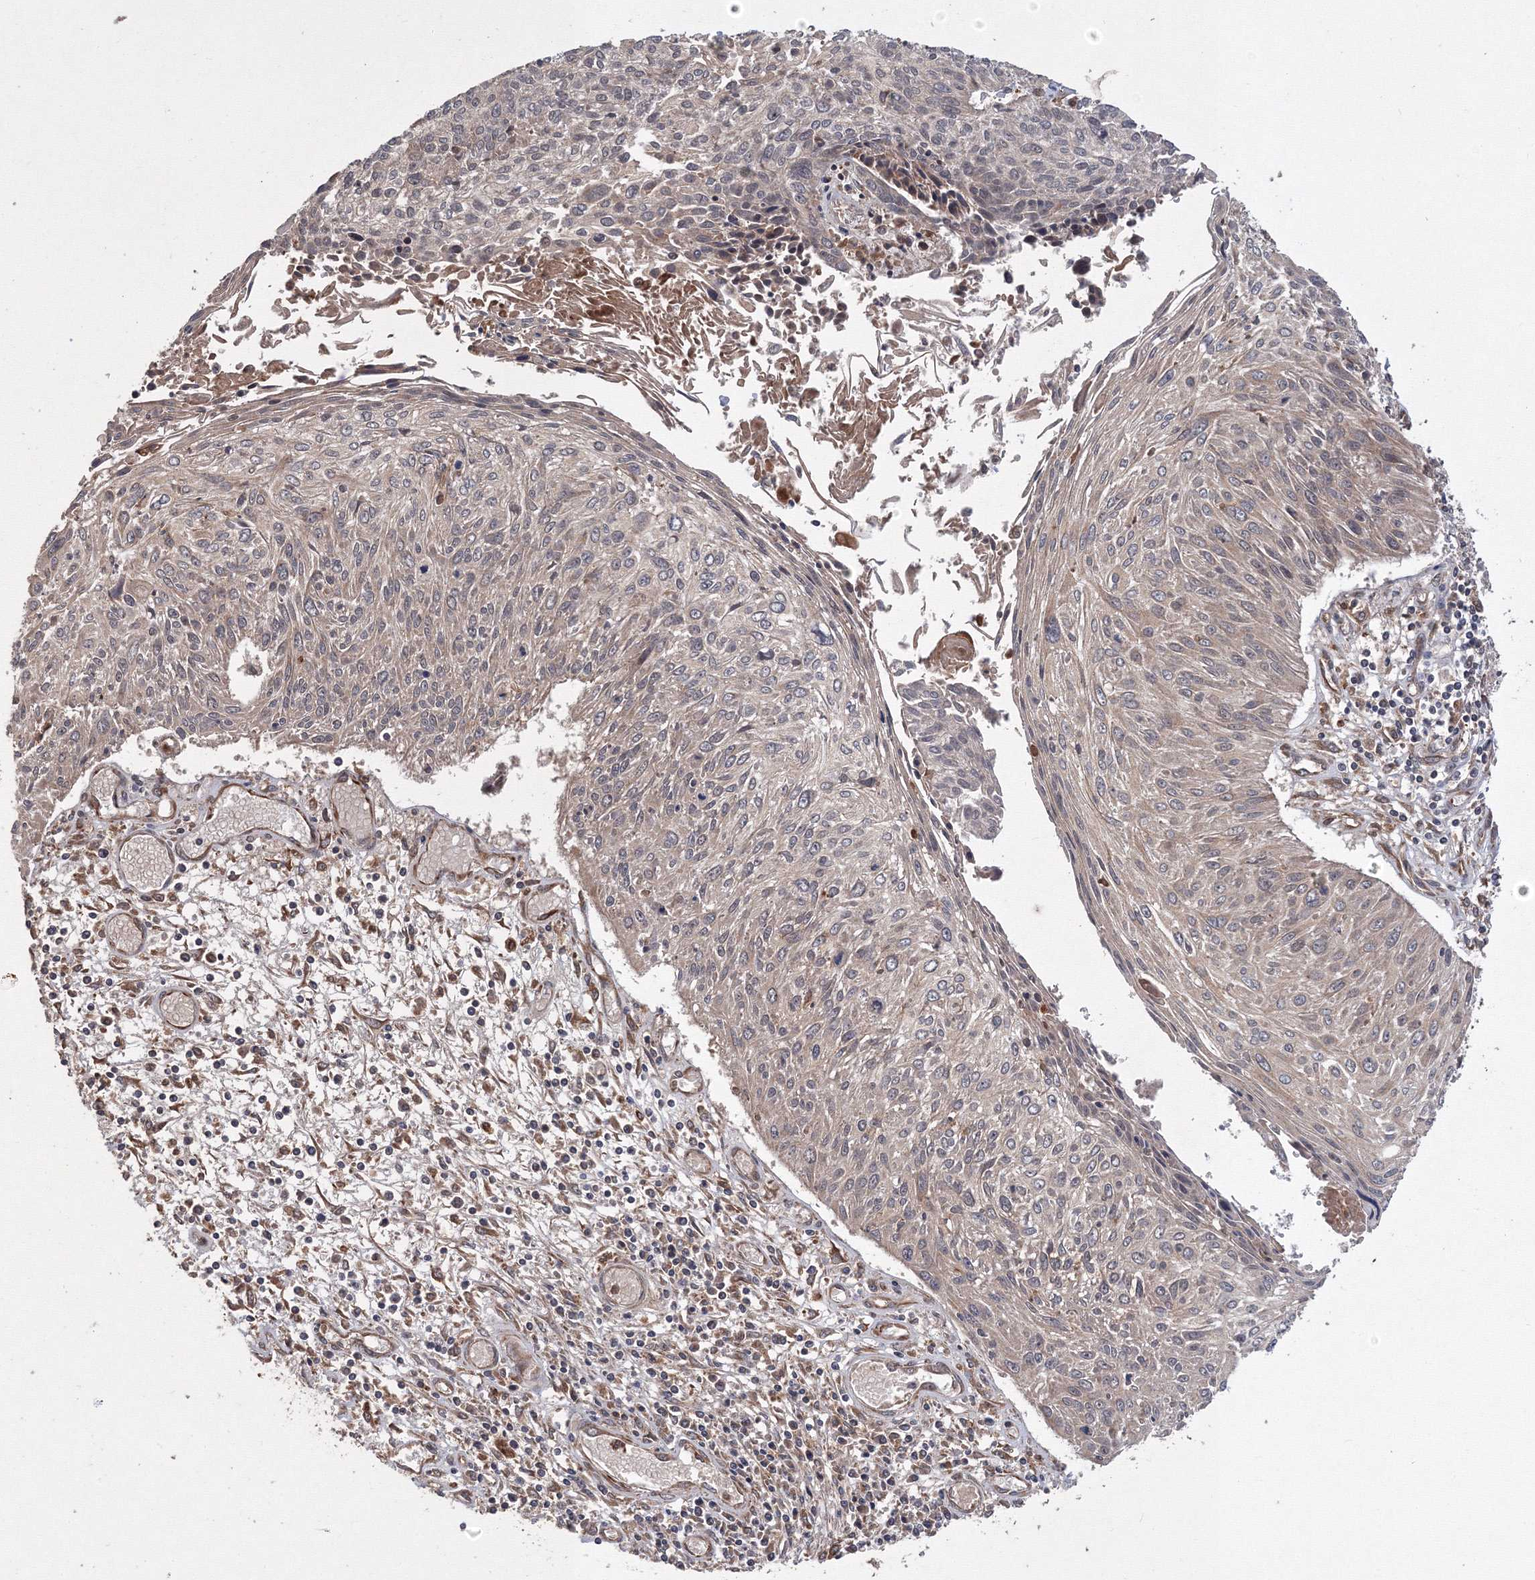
{"staining": {"intensity": "negative", "quantity": "none", "location": "none"}, "tissue": "cervical cancer", "cell_type": "Tumor cells", "image_type": "cancer", "snomed": [{"axis": "morphology", "description": "Squamous cell carcinoma, NOS"}, {"axis": "topography", "description": "Cervix"}], "caption": "Immunohistochemistry of cervical cancer exhibits no expression in tumor cells.", "gene": "ATG3", "patient": {"sex": "female", "age": 51}}